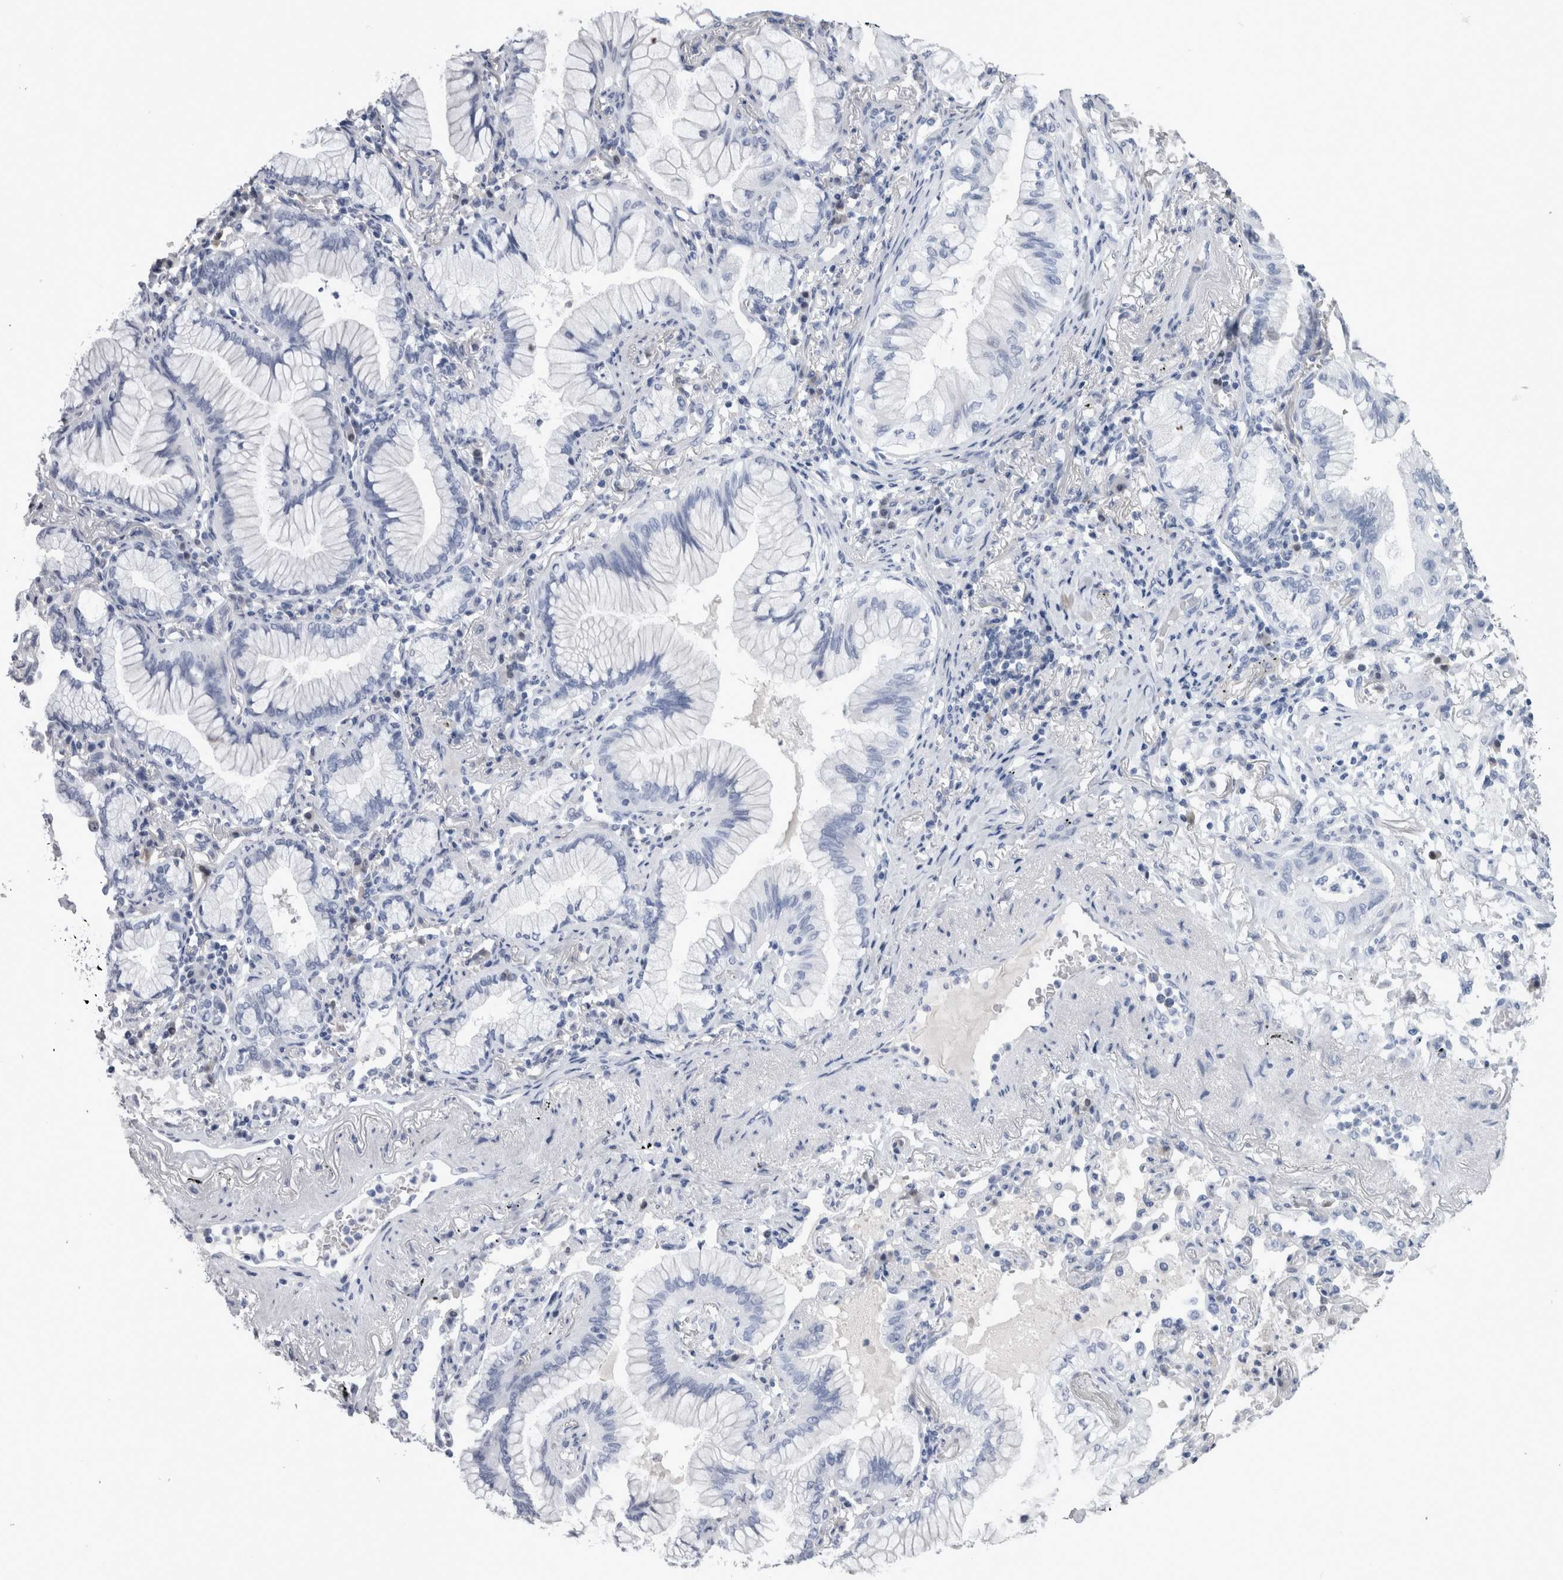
{"staining": {"intensity": "negative", "quantity": "none", "location": "none"}, "tissue": "lung cancer", "cell_type": "Tumor cells", "image_type": "cancer", "snomed": [{"axis": "morphology", "description": "Adenocarcinoma, NOS"}, {"axis": "topography", "description": "Lung"}], "caption": "A micrograph of lung cancer stained for a protein shows no brown staining in tumor cells.", "gene": "CA8", "patient": {"sex": "female", "age": 70}}